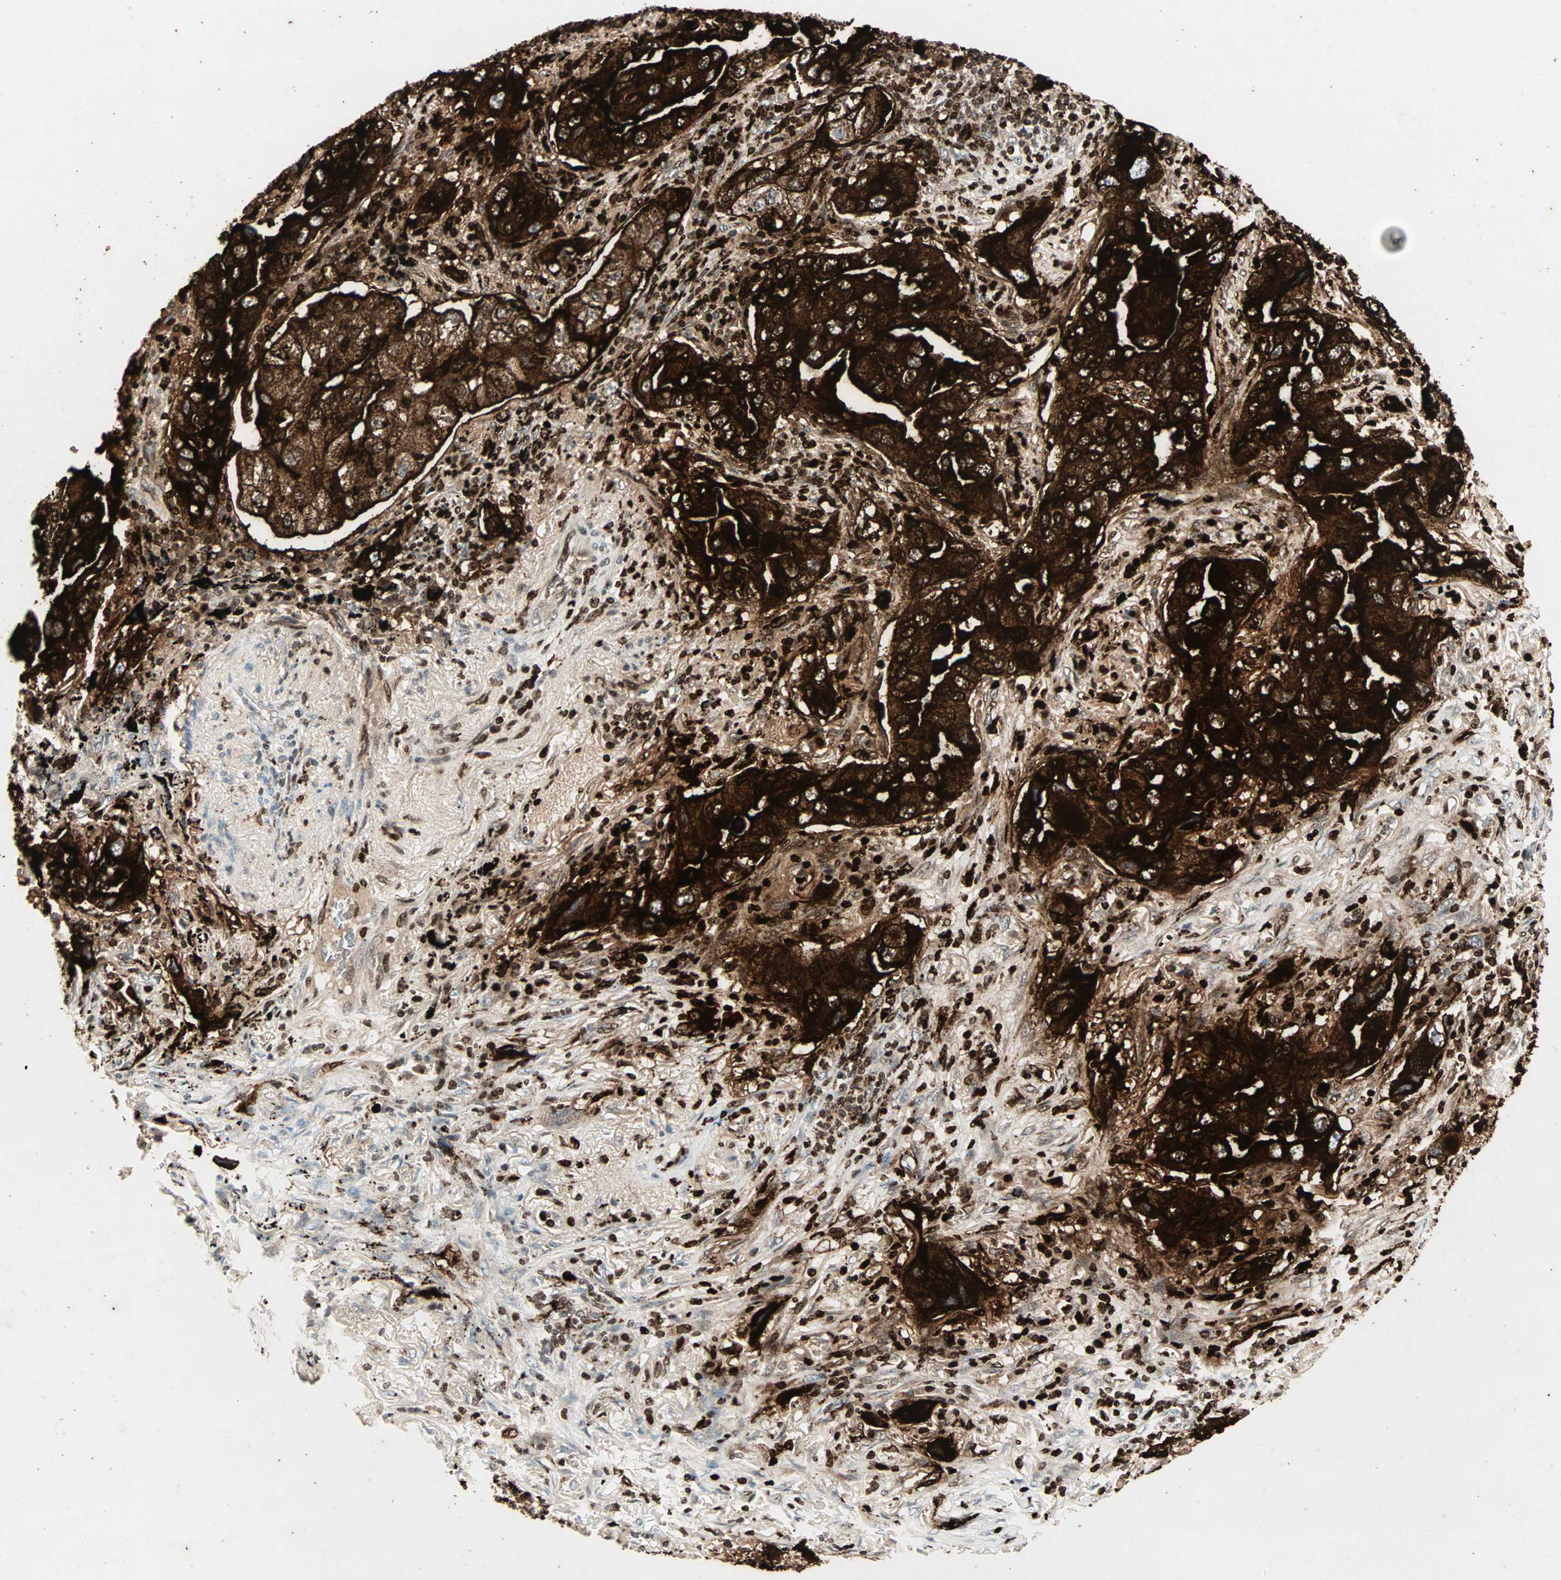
{"staining": {"intensity": "strong", "quantity": ">75%", "location": "cytoplasmic/membranous,nuclear"}, "tissue": "lung cancer", "cell_type": "Tumor cells", "image_type": "cancer", "snomed": [{"axis": "morphology", "description": "Adenocarcinoma, NOS"}, {"axis": "topography", "description": "Lung"}], "caption": "The micrograph exhibits immunohistochemical staining of lung adenocarcinoma. There is strong cytoplasmic/membranous and nuclear positivity is identified in about >75% of tumor cells. (brown staining indicates protein expression, while blue staining denotes nuclei).", "gene": "CEACAM6", "patient": {"sex": "female", "age": 65}}